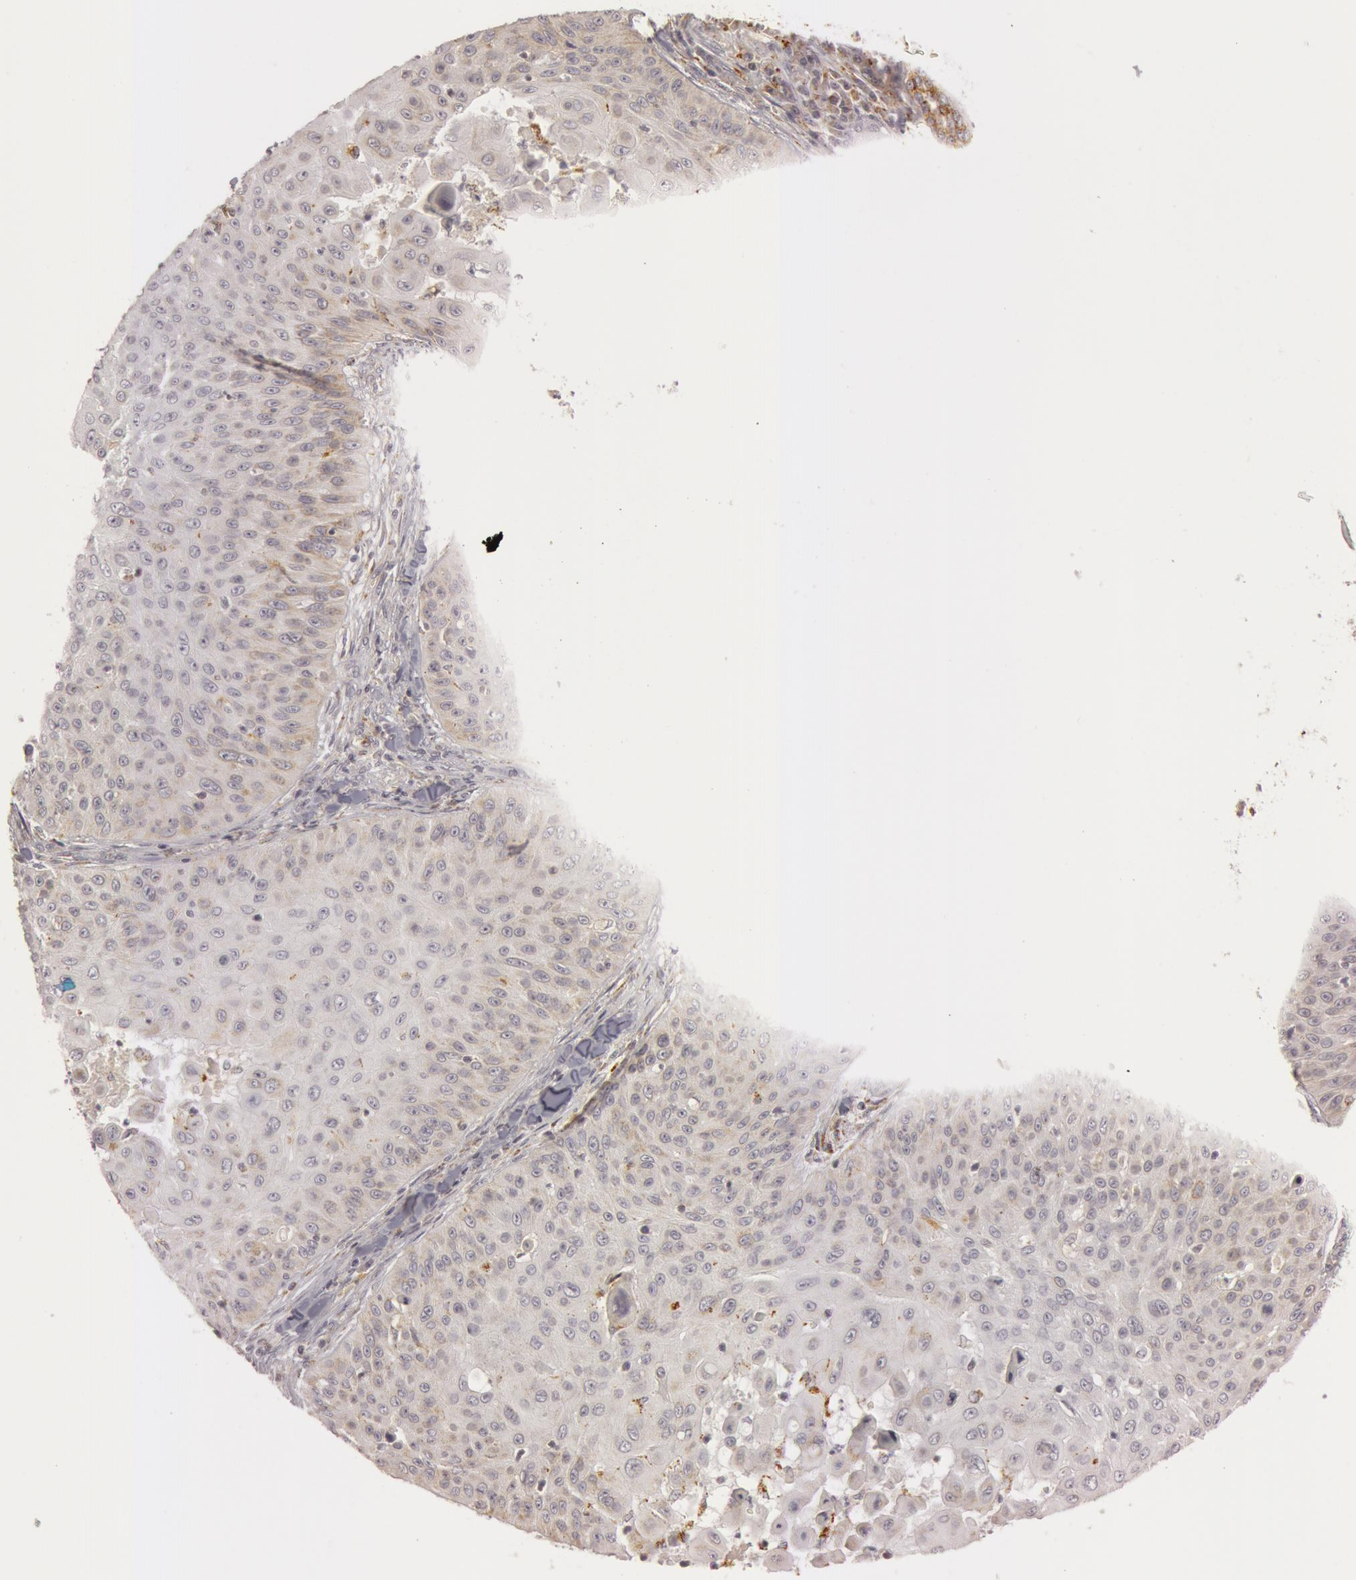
{"staining": {"intensity": "weak", "quantity": ">75%", "location": "cytoplasmic/membranous"}, "tissue": "skin cancer", "cell_type": "Tumor cells", "image_type": "cancer", "snomed": [{"axis": "morphology", "description": "Squamous cell carcinoma, NOS"}, {"axis": "topography", "description": "Skin"}], "caption": "Immunohistochemistry image of neoplastic tissue: skin cancer stained using IHC displays low levels of weak protein expression localized specifically in the cytoplasmic/membranous of tumor cells, appearing as a cytoplasmic/membranous brown color.", "gene": "C7", "patient": {"sex": "male", "age": 82}}